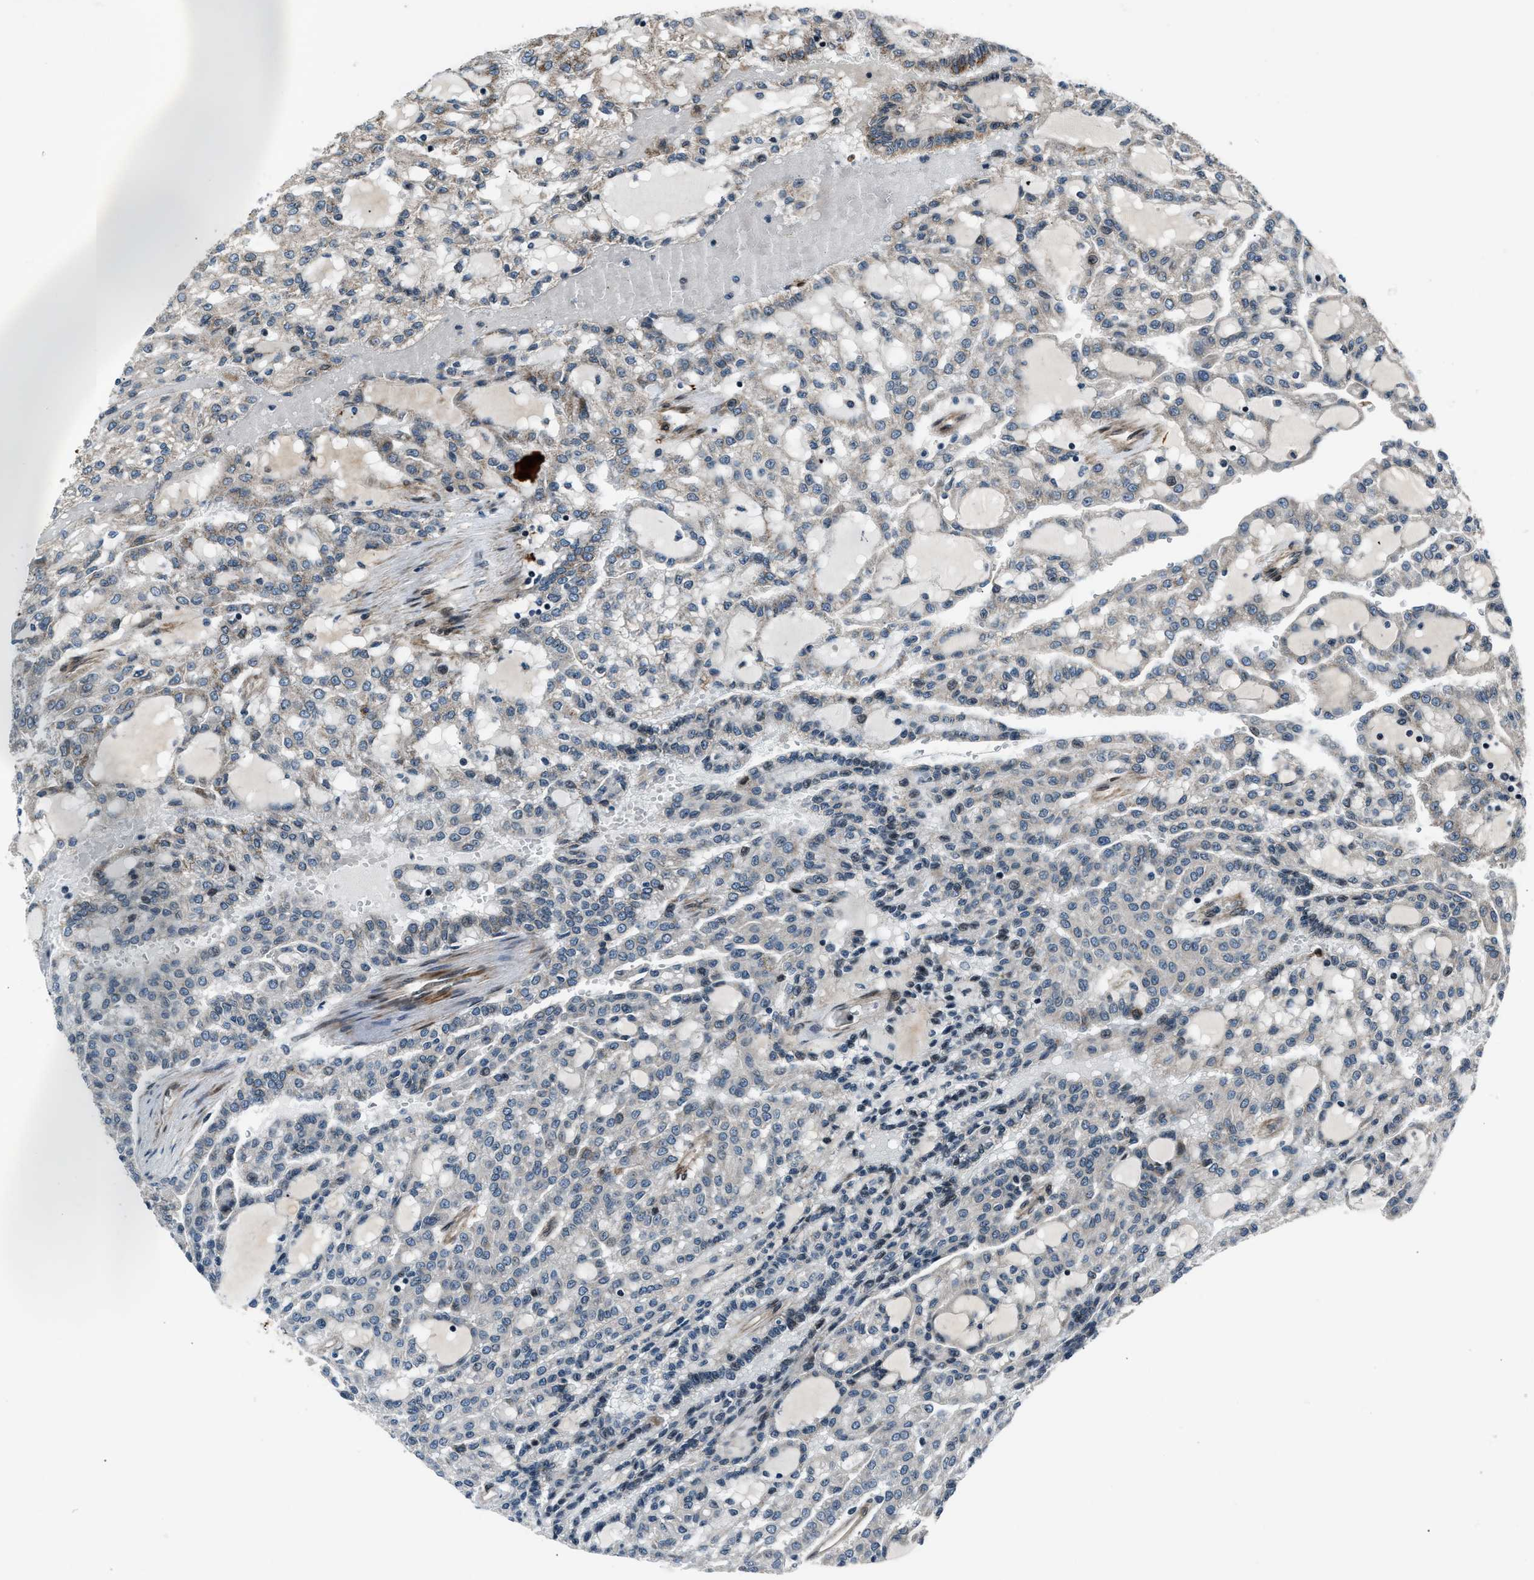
{"staining": {"intensity": "weak", "quantity": "<25%", "location": "cytoplasmic/membranous"}, "tissue": "renal cancer", "cell_type": "Tumor cells", "image_type": "cancer", "snomed": [{"axis": "morphology", "description": "Adenocarcinoma, NOS"}, {"axis": "topography", "description": "Kidney"}], "caption": "High power microscopy image of an immunohistochemistry (IHC) photomicrograph of renal cancer (adenocarcinoma), revealing no significant expression in tumor cells.", "gene": "DYNC2I1", "patient": {"sex": "male", "age": 63}}